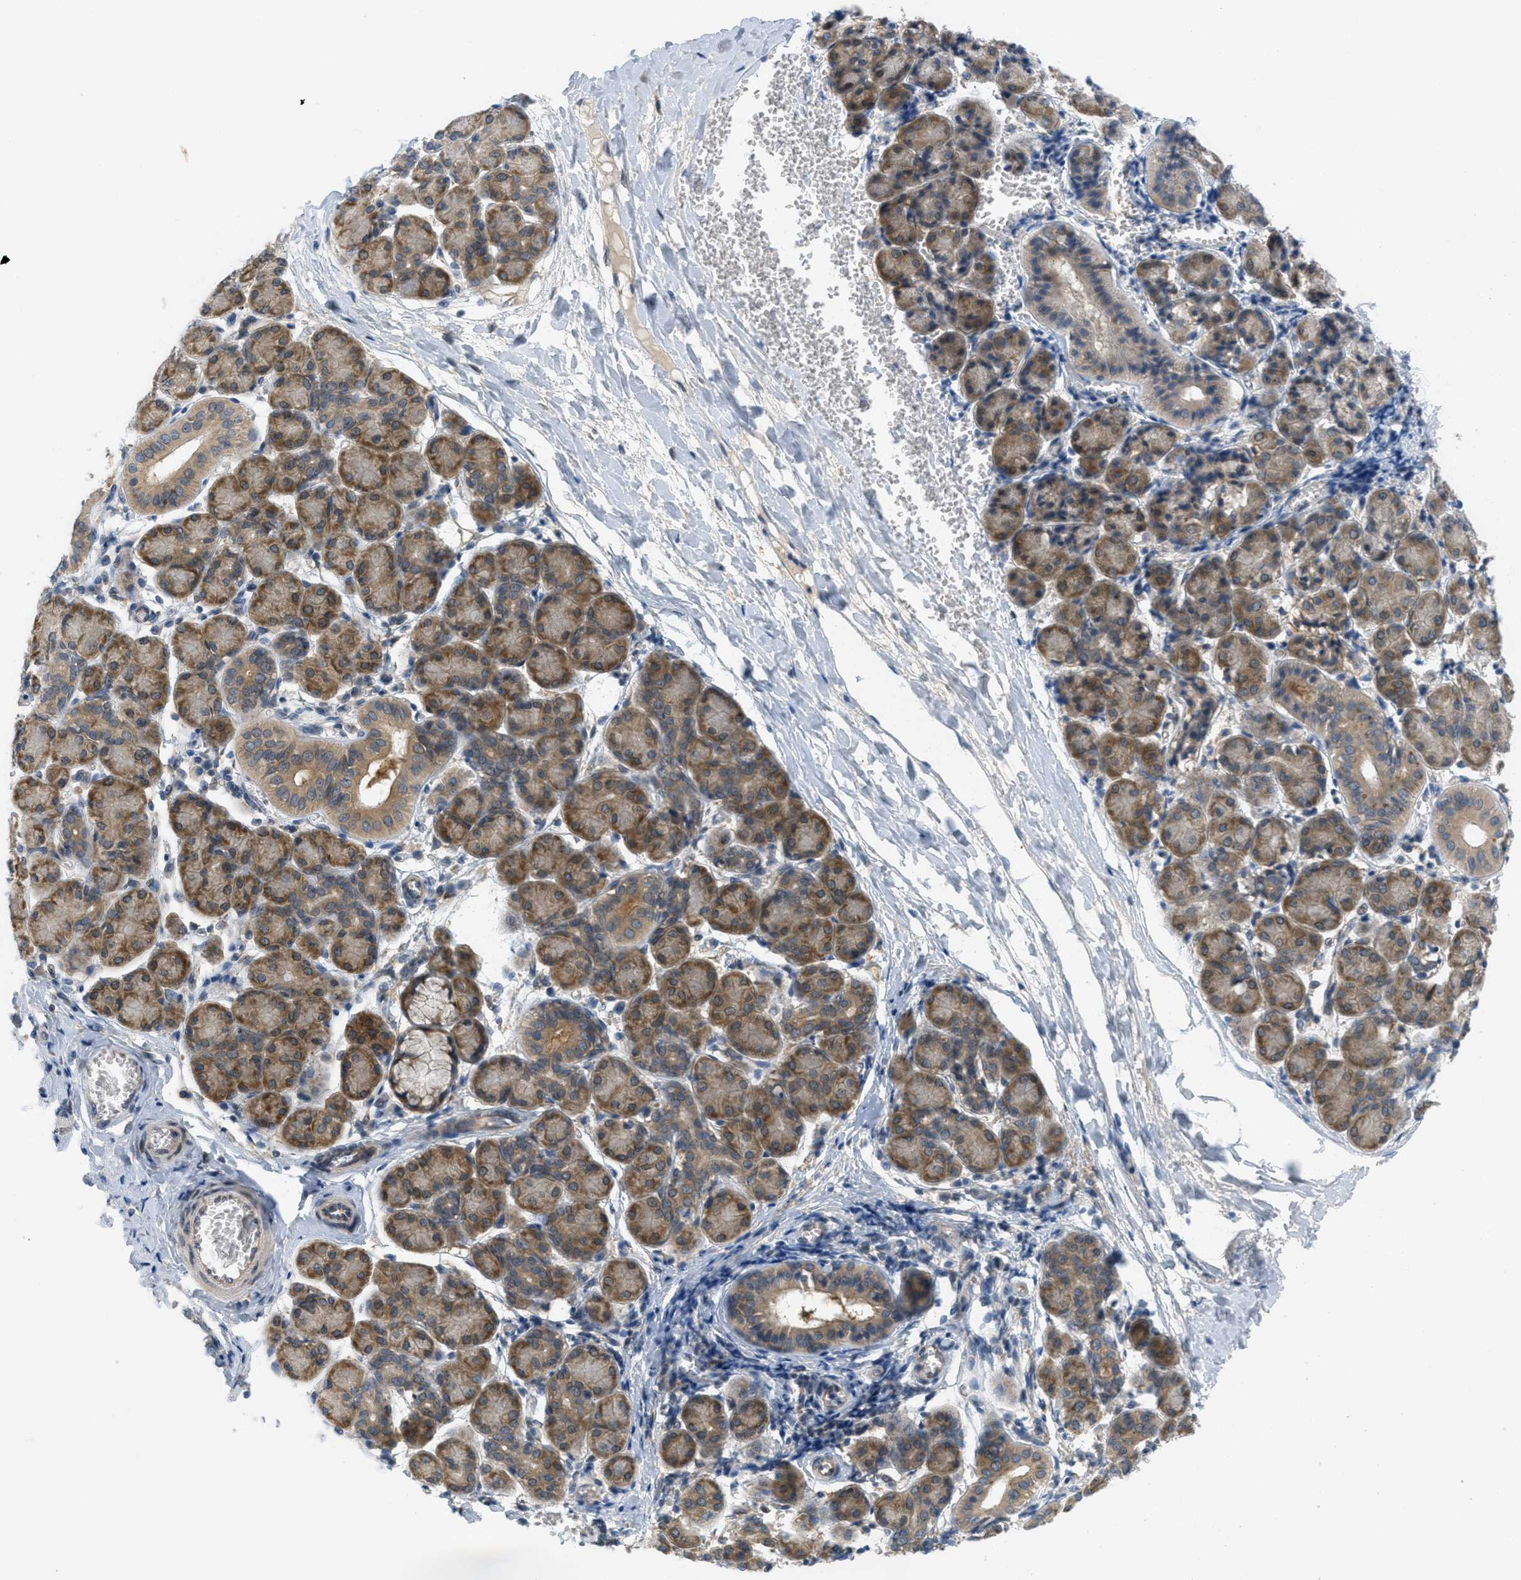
{"staining": {"intensity": "moderate", "quantity": ">75%", "location": "cytoplasmic/membranous"}, "tissue": "salivary gland", "cell_type": "Glandular cells", "image_type": "normal", "snomed": [{"axis": "morphology", "description": "Normal tissue, NOS"}, {"axis": "morphology", "description": "Inflammation, NOS"}, {"axis": "topography", "description": "Lymph node"}, {"axis": "topography", "description": "Salivary gland"}], "caption": "Immunohistochemistry photomicrograph of unremarkable salivary gland: human salivary gland stained using immunohistochemistry (IHC) demonstrates medium levels of moderate protein expression localized specifically in the cytoplasmic/membranous of glandular cells, appearing as a cytoplasmic/membranous brown color.", "gene": "SIGMAR1", "patient": {"sex": "male", "age": 3}}